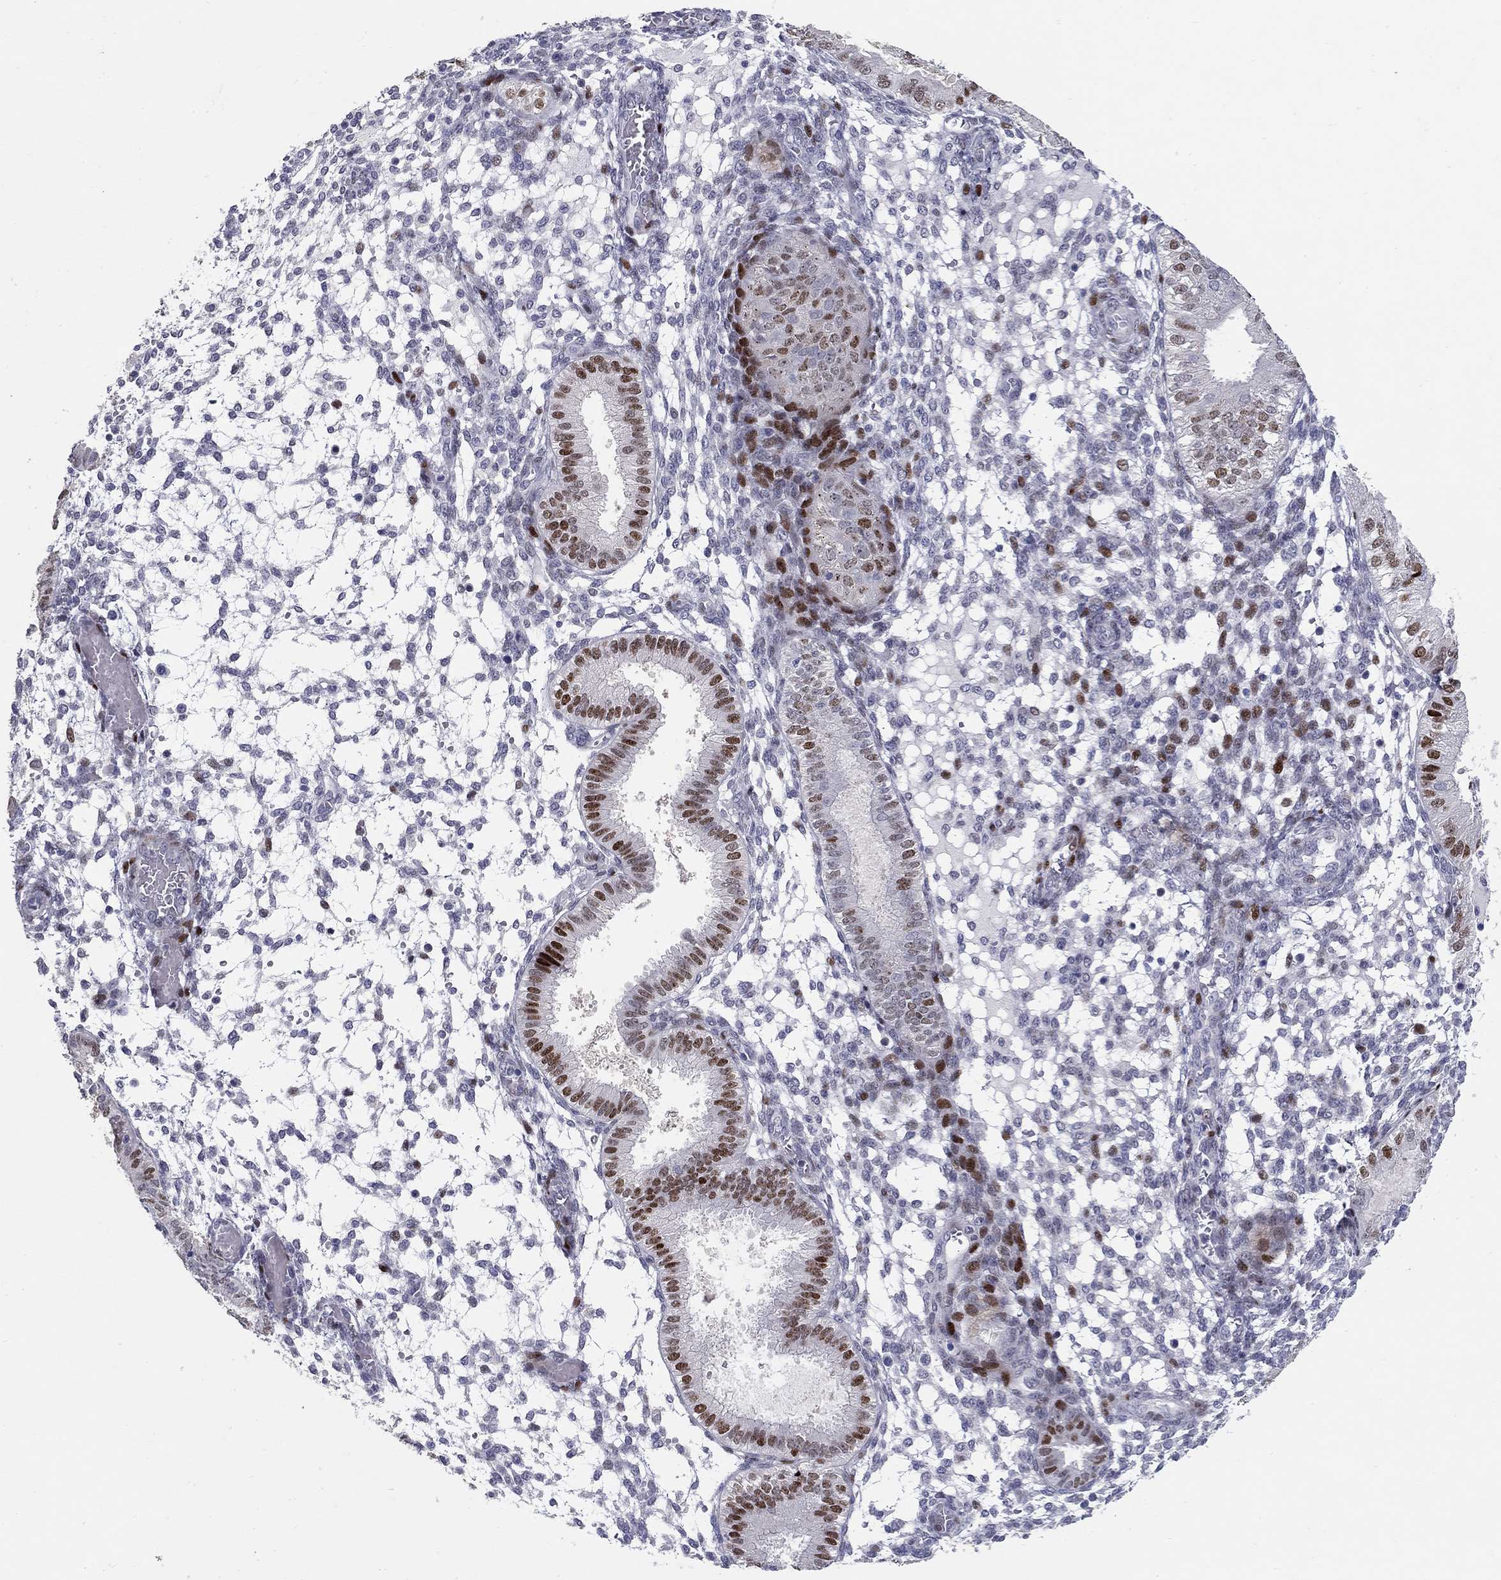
{"staining": {"intensity": "strong", "quantity": "<25%", "location": "nuclear"}, "tissue": "endometrium", "cell_type": "Cells in endometrial stroma", "image_type": "normal", "snomed": [{"axis": "morphology", "description": "Normal tissue, NOS"}, {"axis": "topography", "description": "Endometrium"}], "caption": "Cells in endometrial stroma exhibit medium levels of strong nuclear staining in approximately <25% of cells in unremarkable endometrium. (DAB IHC with brightfield microscopy, high magnification).", "gene": "RAPGEF5", "patient": {"sex": "female", "age": 43}}